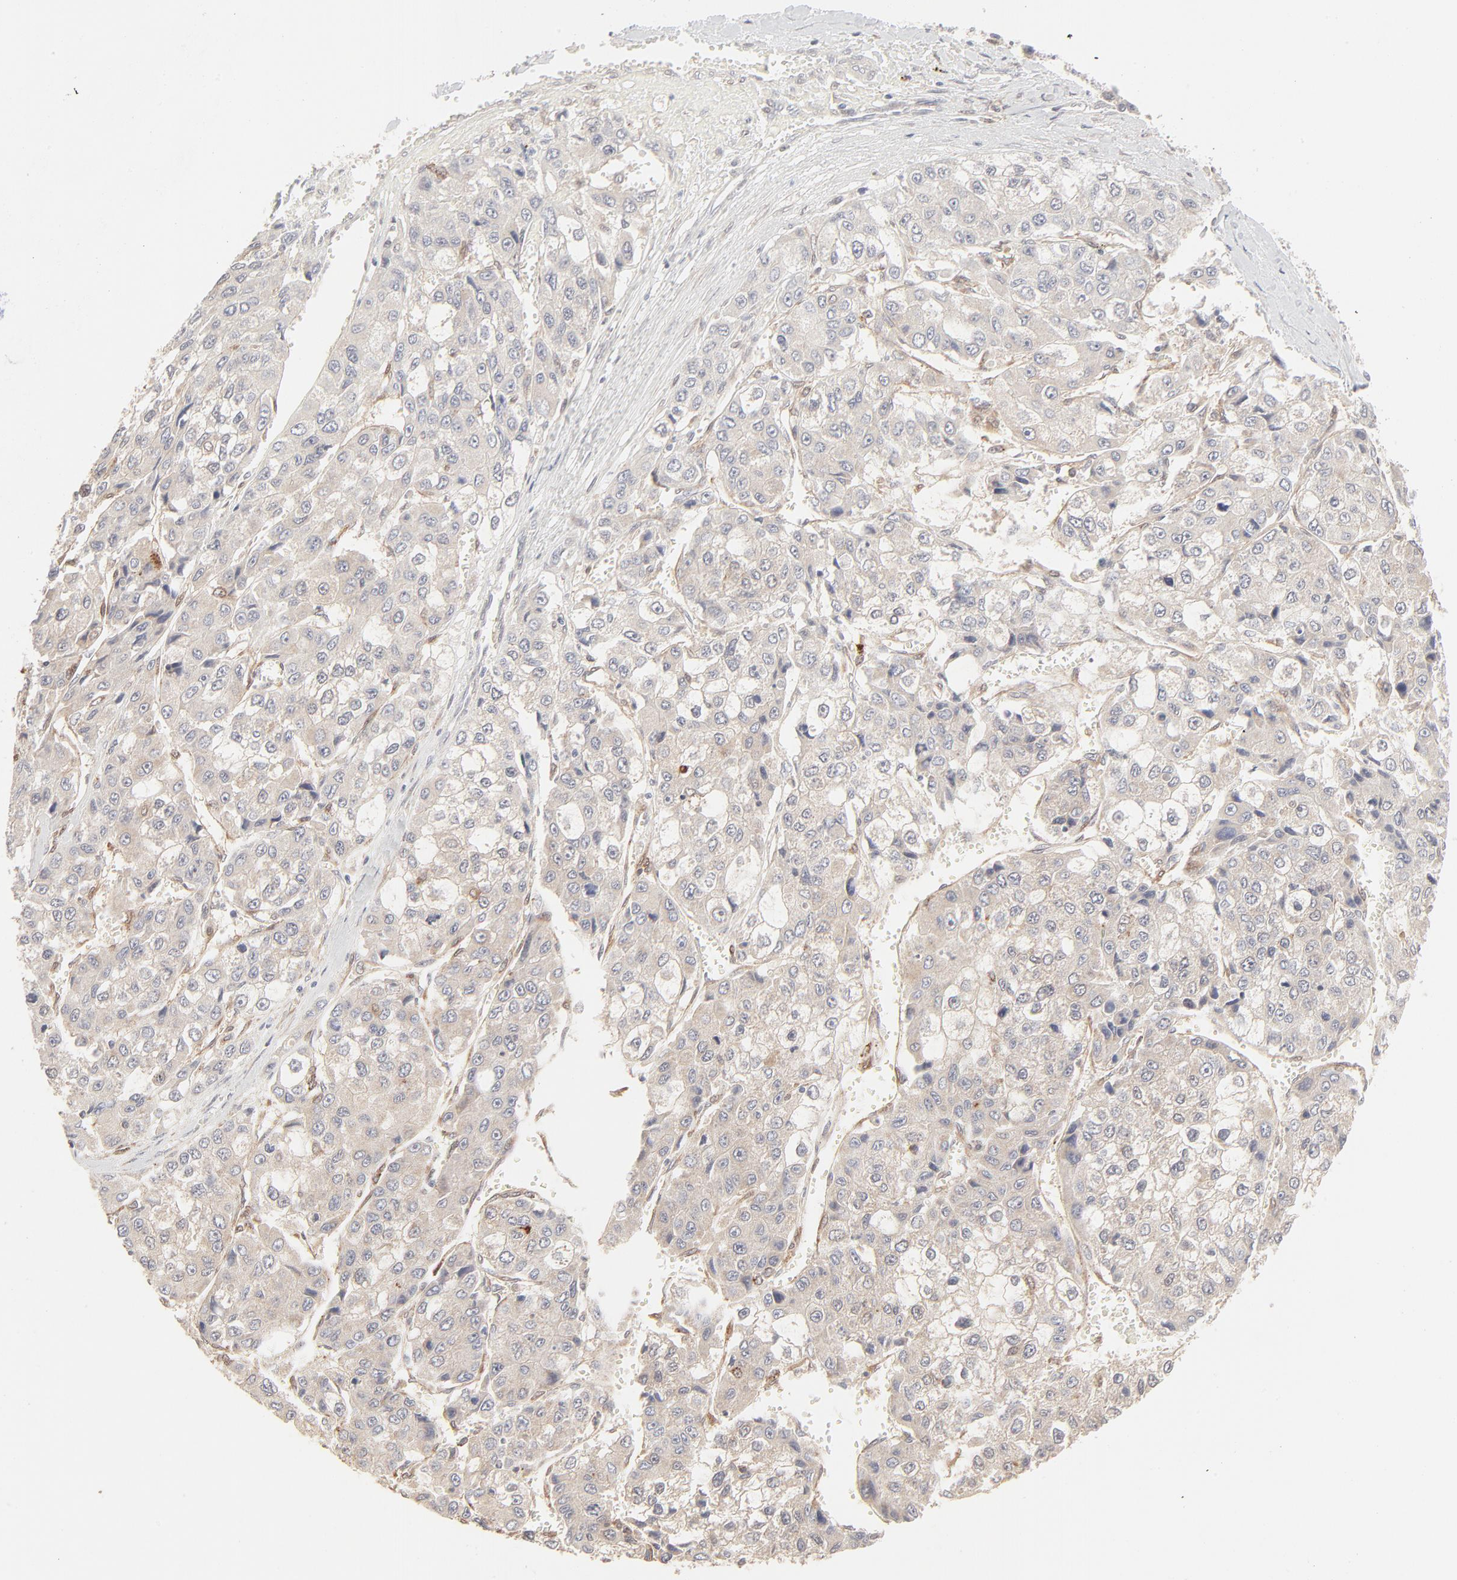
{"staining": {"intensity": "negative", "quantity": "none", "location": "none"}, "tissue": "liver cancer", "cell_type": "Tumor cells", "image_type": "cancer", "snomed": [{"axis": "morphology", "description": "Carcinoma, Hepatocellular, NOS"}, {"axis": "topography", "description": "Liver"}], "caption": "High magnification brightfield microscopy of hepatocellular carcinoma (liver) stained with DAB (brown) and counterstained with hematoxylin (blue): tumor cells show no significant expression.", "gene": "LGALS2", "patient": {"sex": "female", "age": 66}}